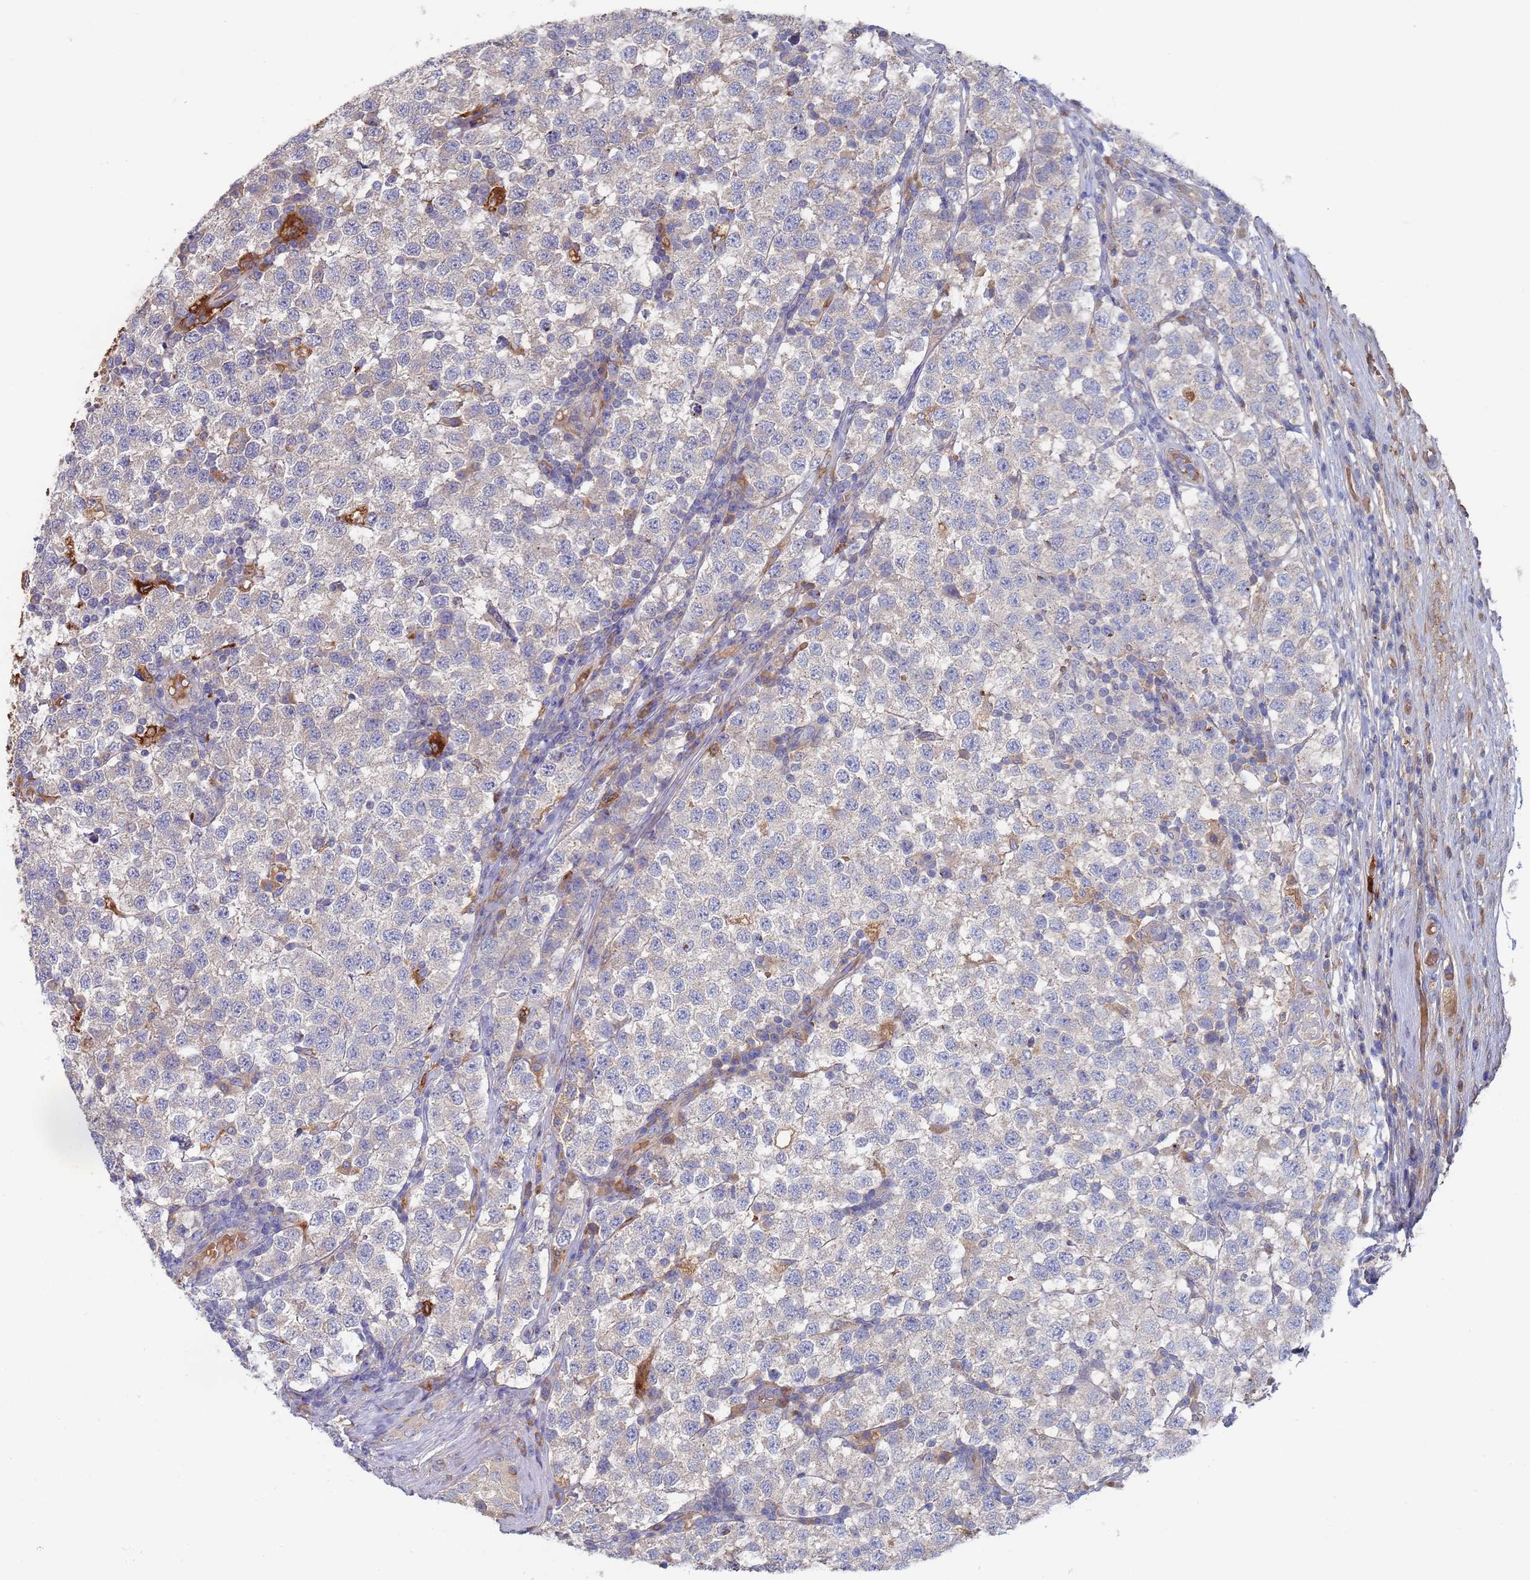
{"staining": {"intensity": "negative", "quantity": "none", "location": "none"}, "tissue": "testis cancer", "cell_type": "Tumor cells", "image_type": "cancer", "snomed": [{"axis": "morphology", "description": "Seminoma, NOS"}, {"axis": "topography", "description": "Testis"}], "caption": "This histopathology image is of seminoma (testis) stained with IHC to label a protein in brown with the nuclei are counter-stained blue. There is no positivity in tumor cells.", "gene": "MALRD1", "patient": {"sex": "male", "age": 34}}